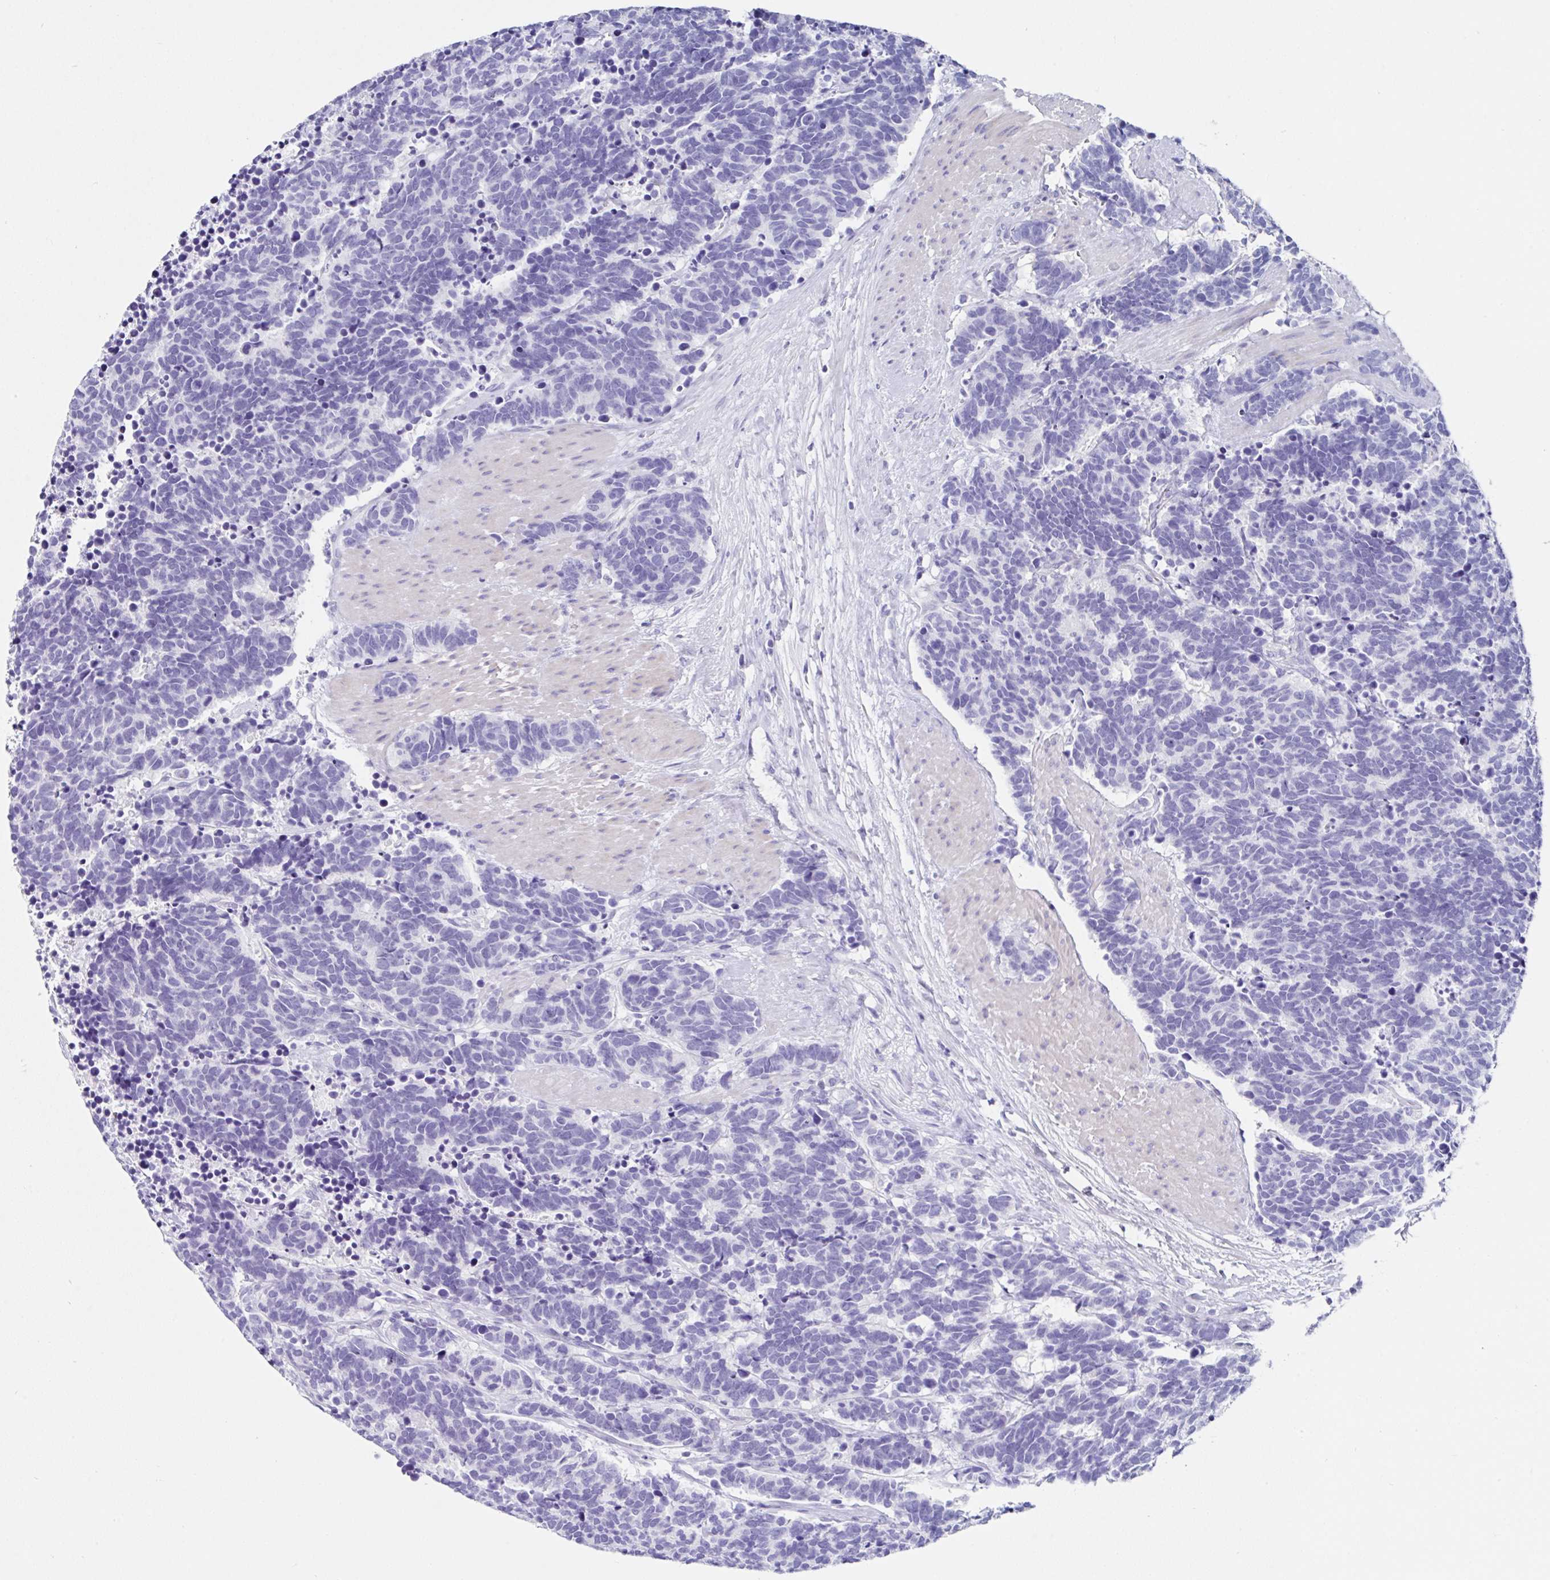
{"staining": {"intensity": "negative", "quantity": "none", "location": "none"}, "tissue": "carcinoid", "cell_type": "Tumor cells", "image_type": "cancer", "snomed": [{"axis": "morphology", "description": "Carcinoma, NOS"}, {"axis": "morphology", "description": "Carcinoid, malignant, NOS"}, {"axis": "topography", "description": "Prostate"}], "caption": "Photomicrograph shows no protein positivity in tumor cells of carcinoma tissue.", "gene": "UGT3A1", "patient": {"sex": "male", "age": 57}}